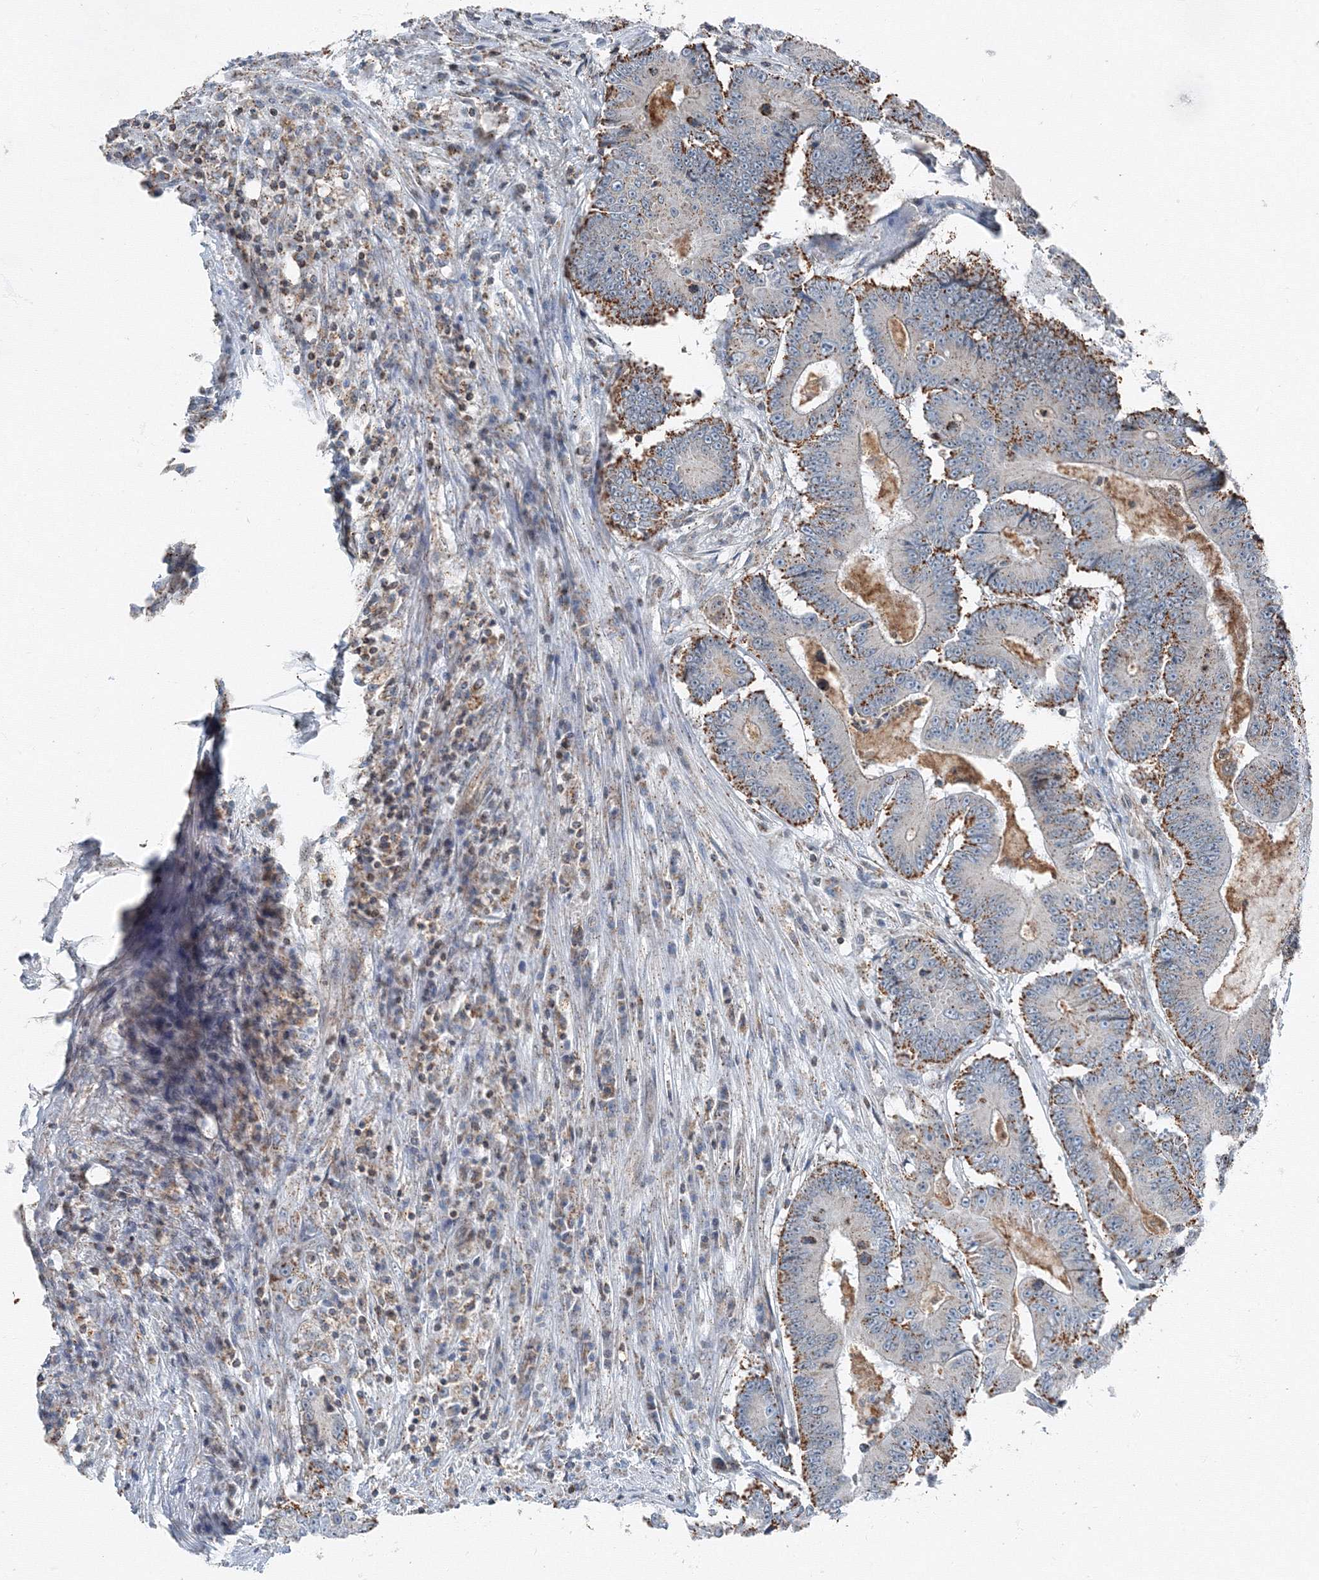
{"staining": {"intensity": "strong", "quantity": "25%-75%", "location": "cytoplasmic/membranous"}, "tissue": "colorectal cancer", "cell_type": "Tumor cells", "image_type": "cancer", "snomed": [{"axis": "morphology", "description": "Adenocarcinoma, NOS"}, {"axis": "topography", "description": "Colon"}], "caption": "Colorectal cancer stained for a protein (brown) demonstrates strong cytoplasmic/membranous positive positivity in about 25%-75% of tumor cells.", "gene": "AASDH", "patient": {"sex": "male", "age": 83}}